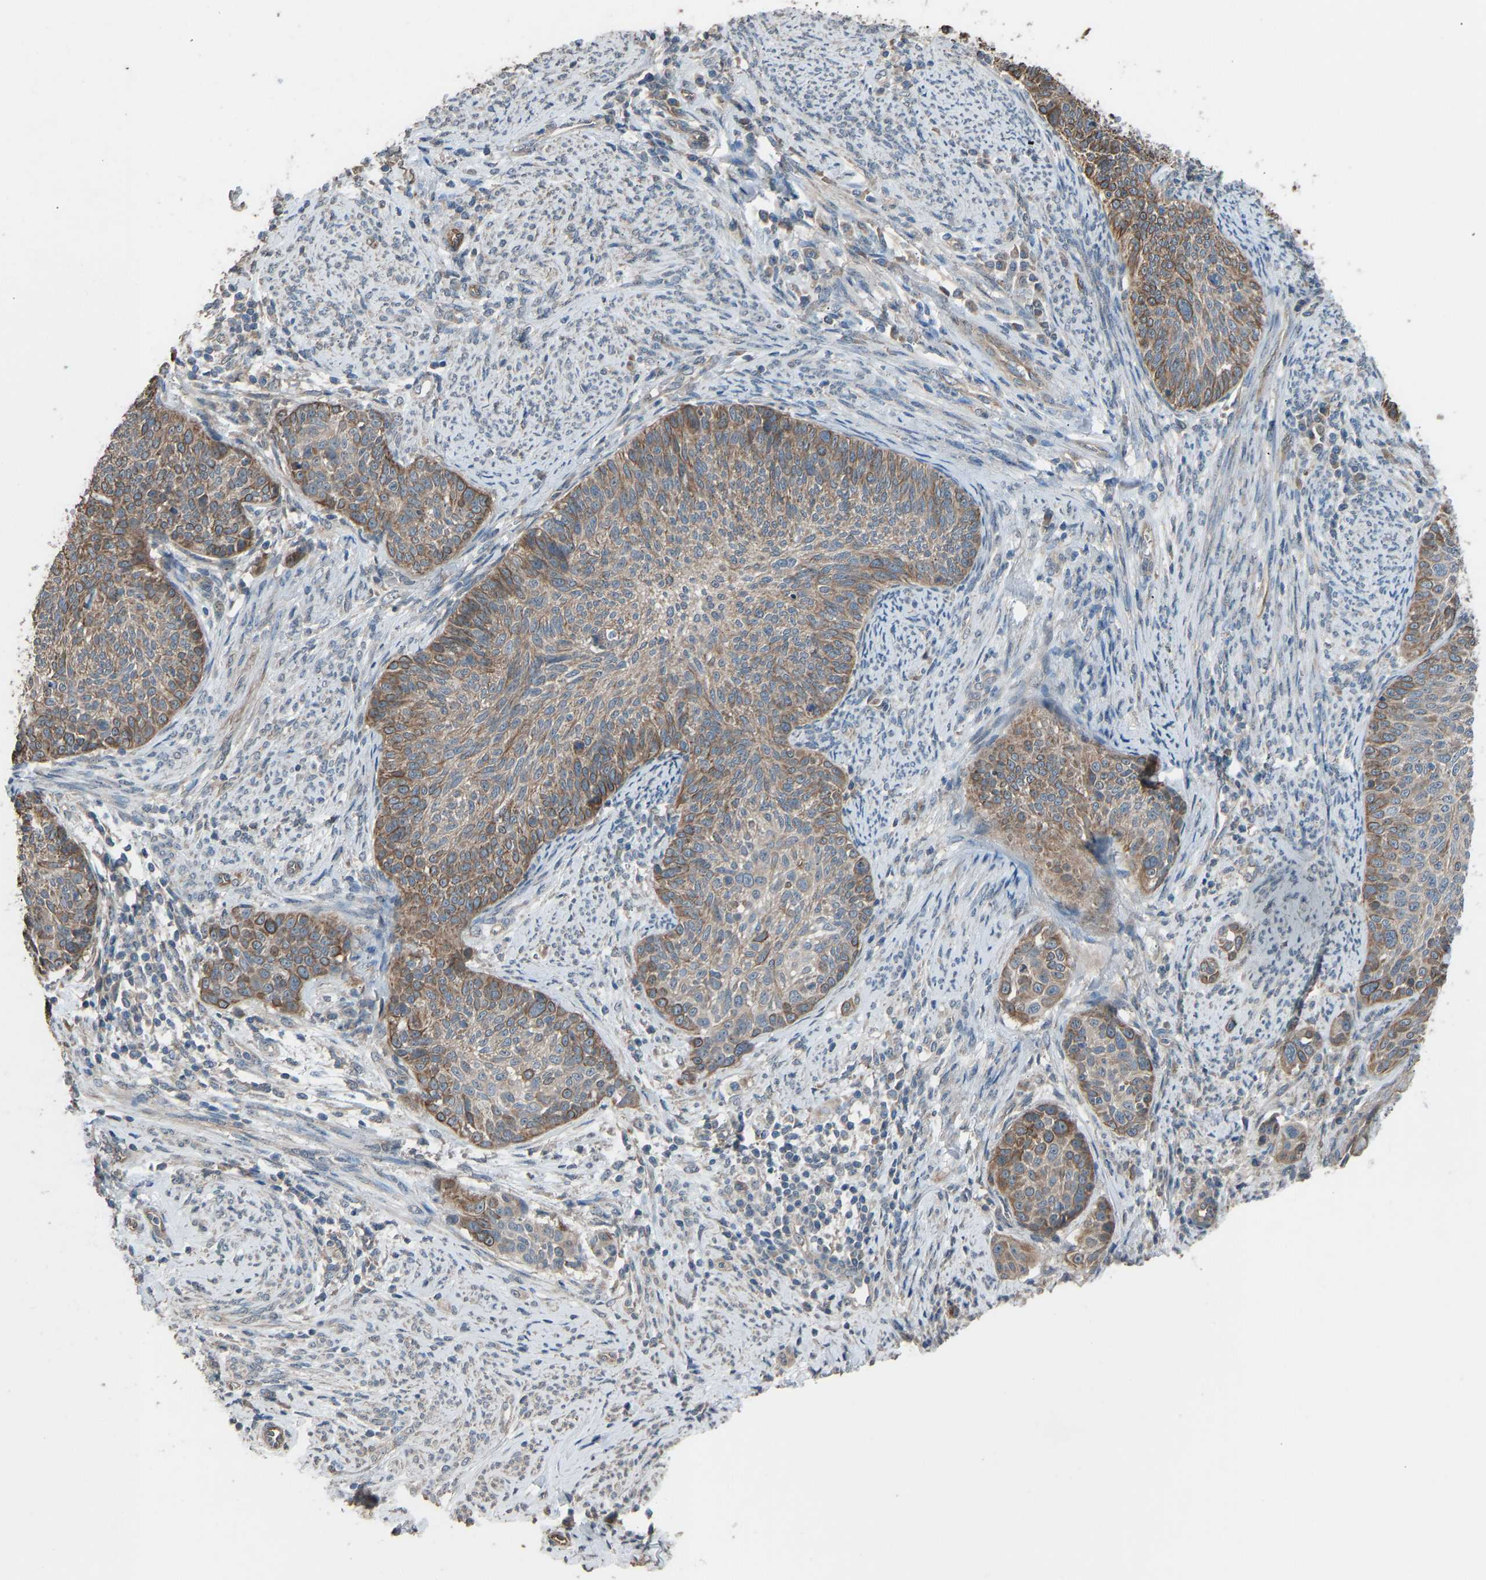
{"staining": {"intensity": "moderate", "quantity": ">75%", "location": "cytoplasmic/membranous"}, "tissue": "cervical cancer", "cell_type": "Tumor cells", "image_type": "cancer", "snomed": [{"axis": "morphology", "description": "Squamous cell carcinoma, NOS"}, {"axis": "topography", "description": "Cervix"}], "caption": "Protein expression analysis of cervical squamous cell carcinoma reveals moderate cytoplasmic/membranous staining in approximately >75% of tumor cells. (Stains: DAB in brown, nuclei in blue, Microscopy: brightfield microscopy at high magnification).", "gene": "SLC43A1", "patient": {"sex": "female", "age": 70}}